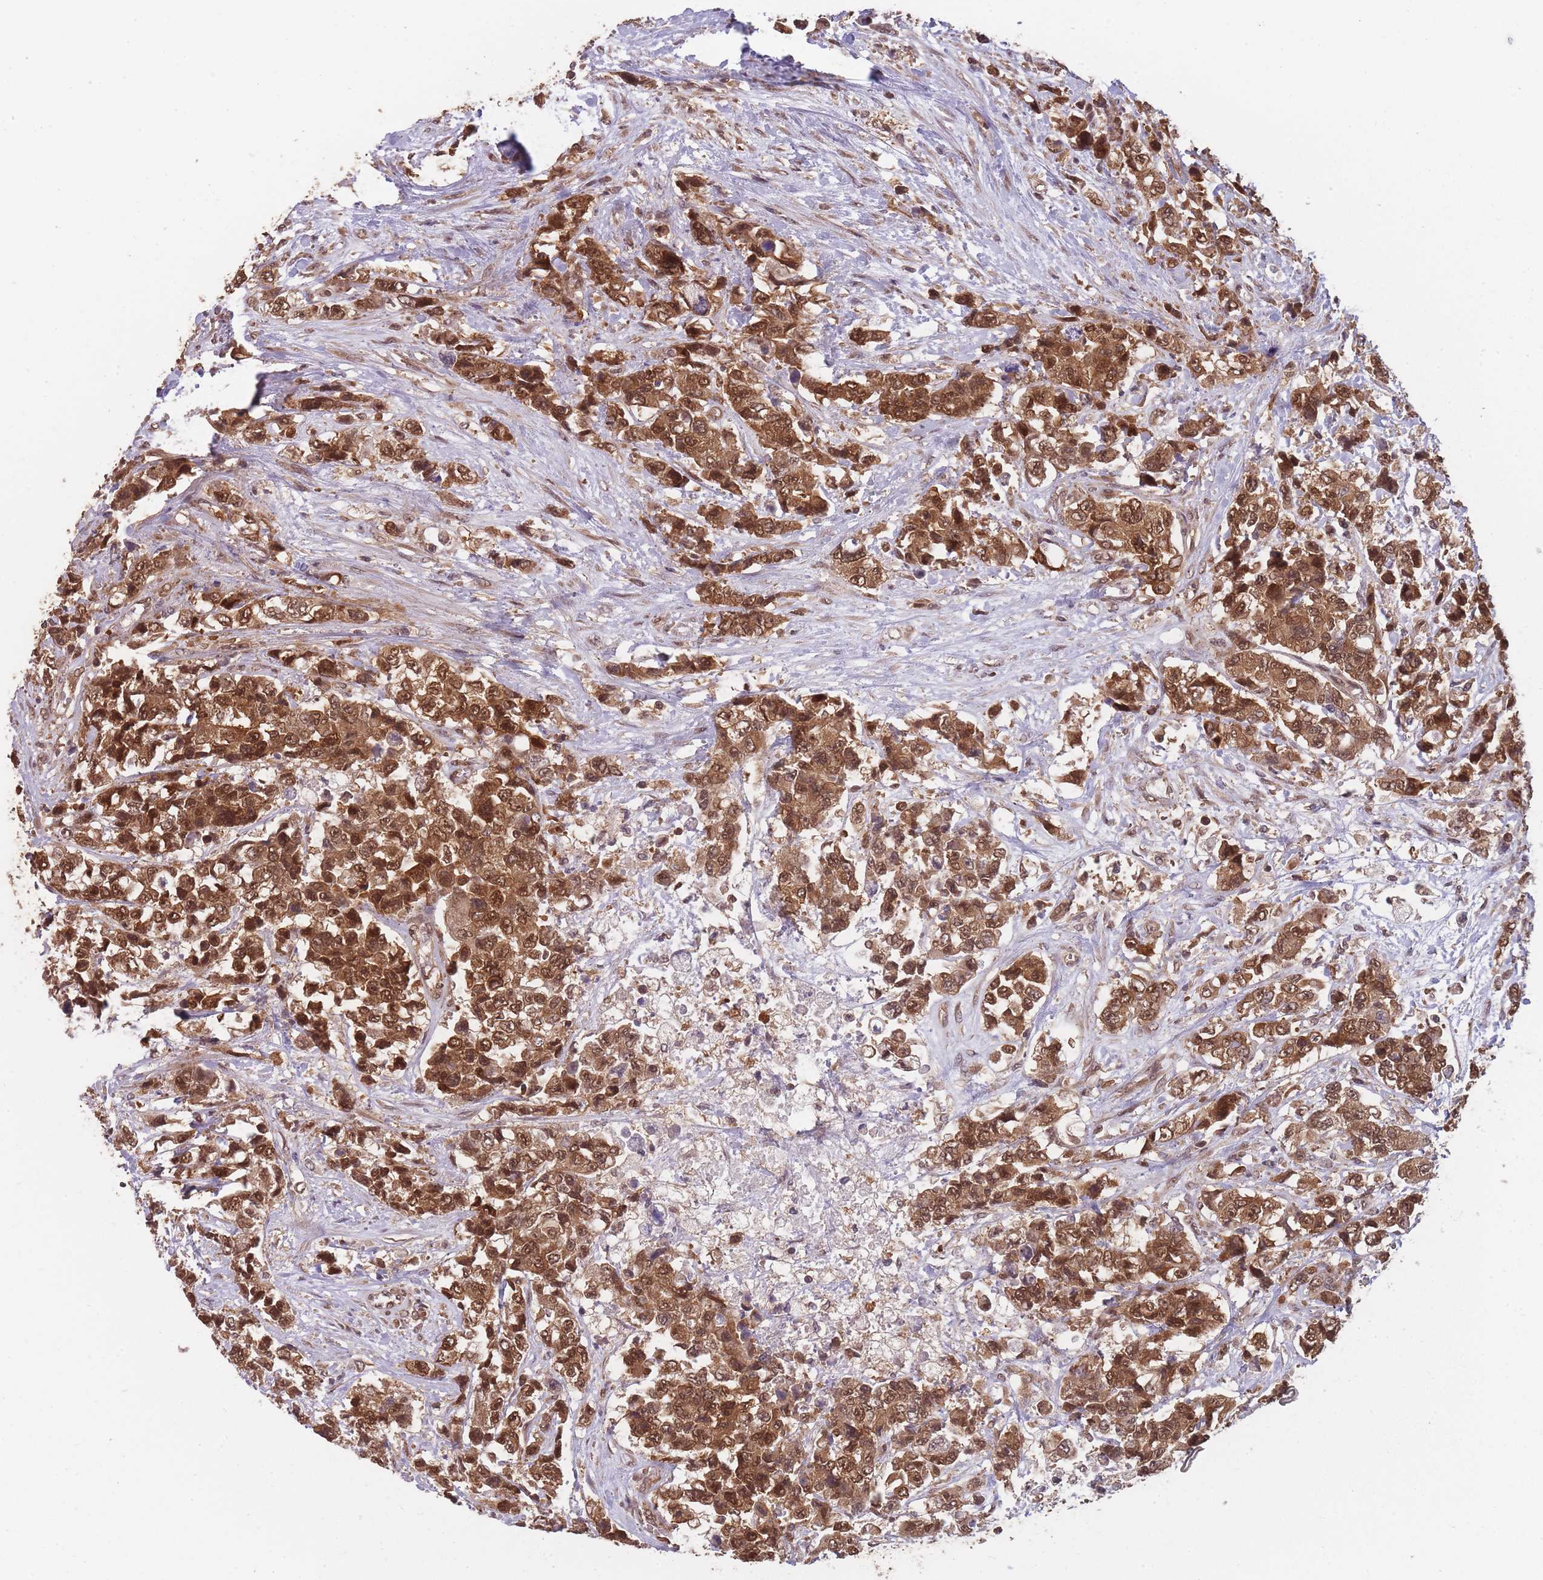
{"staining": {"intensity": "strong", "quantity": ">75%", "location": "cytoplasmic/membranous,nuclear"}, "tissue": "urothelial cancer", "cell_type": "Tumor cells", "image_type": "cancer", "snomed": [{"axis": "morphology", "description": "Urothelial carcinoma, High grade"}, {"axis": "topography", "description": "Urinary bladder"}], "caption": "Protein expression analysis of high-grade urothelial carcinoma reveals strong cytoplasmic/membranous and nuclear positivity in approximately >75% of tumor cells.", "gene": "PPP6R3", "patient": {"sex": "female", "age": 78}}